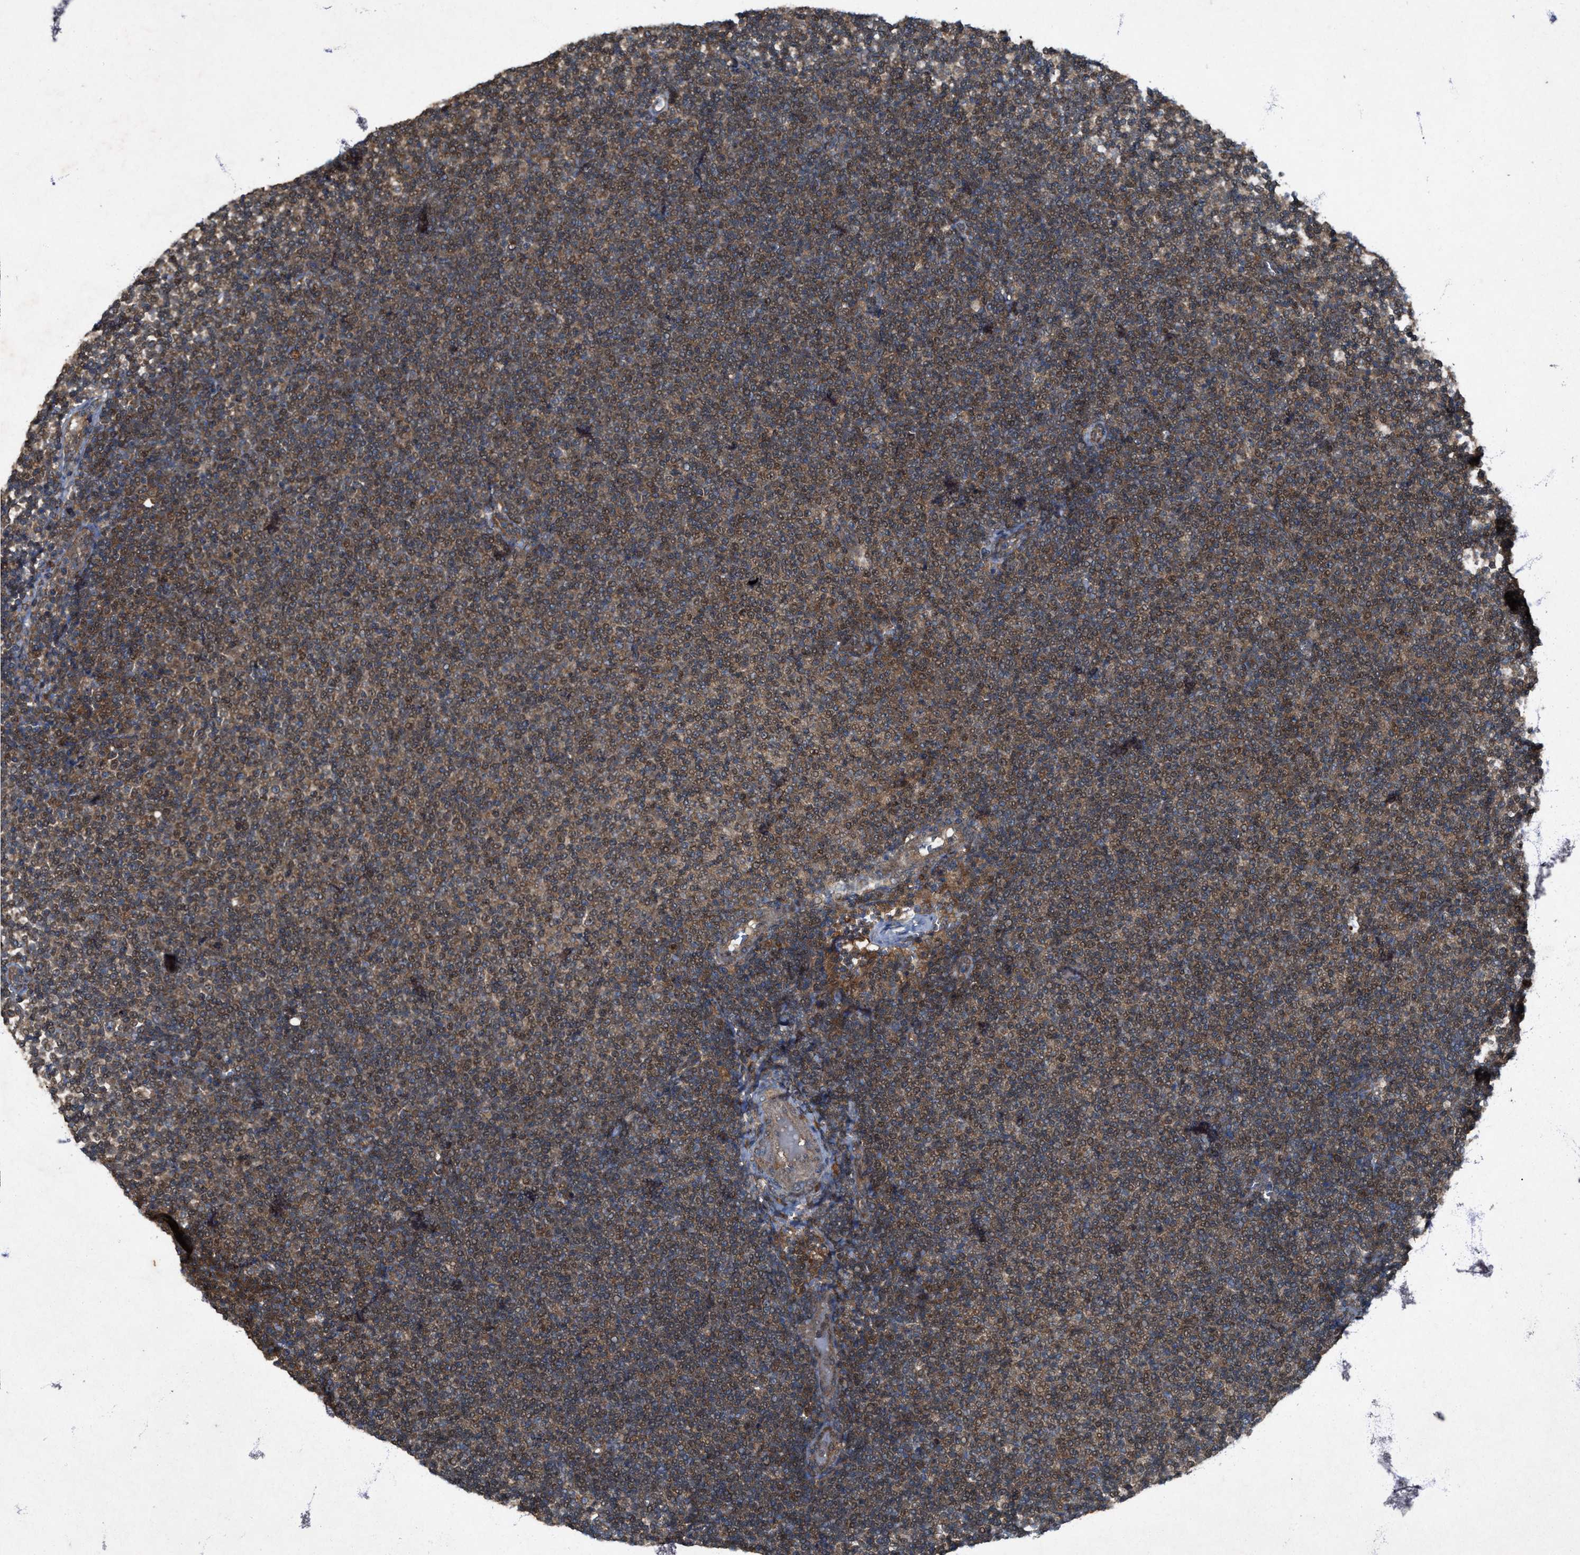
{"staining": {"intensity": "moderate", "quantity": ">75%", "location": "cytoplasmic/membranous,nuclear"}, "tissue": "lymphoma", "cell_type": "Tumor cells", "image_type": "cancer", "snomed": [{"axis": "morphology", "description": "Malignant lymphoma, non-Hodgkin's type, Low grade"}, {"axis": "topography", "description": "Lymph node"}], "caption": "Protein staining of low-grade malignant lymphoma, non-Hodgkin's type tissue displays moderate cytoplasmic/membranous and nuclear staining in approximately >75% of tumor cells.", "gene": "PDP2", "patient": {"sex": "female", "age": 53}}